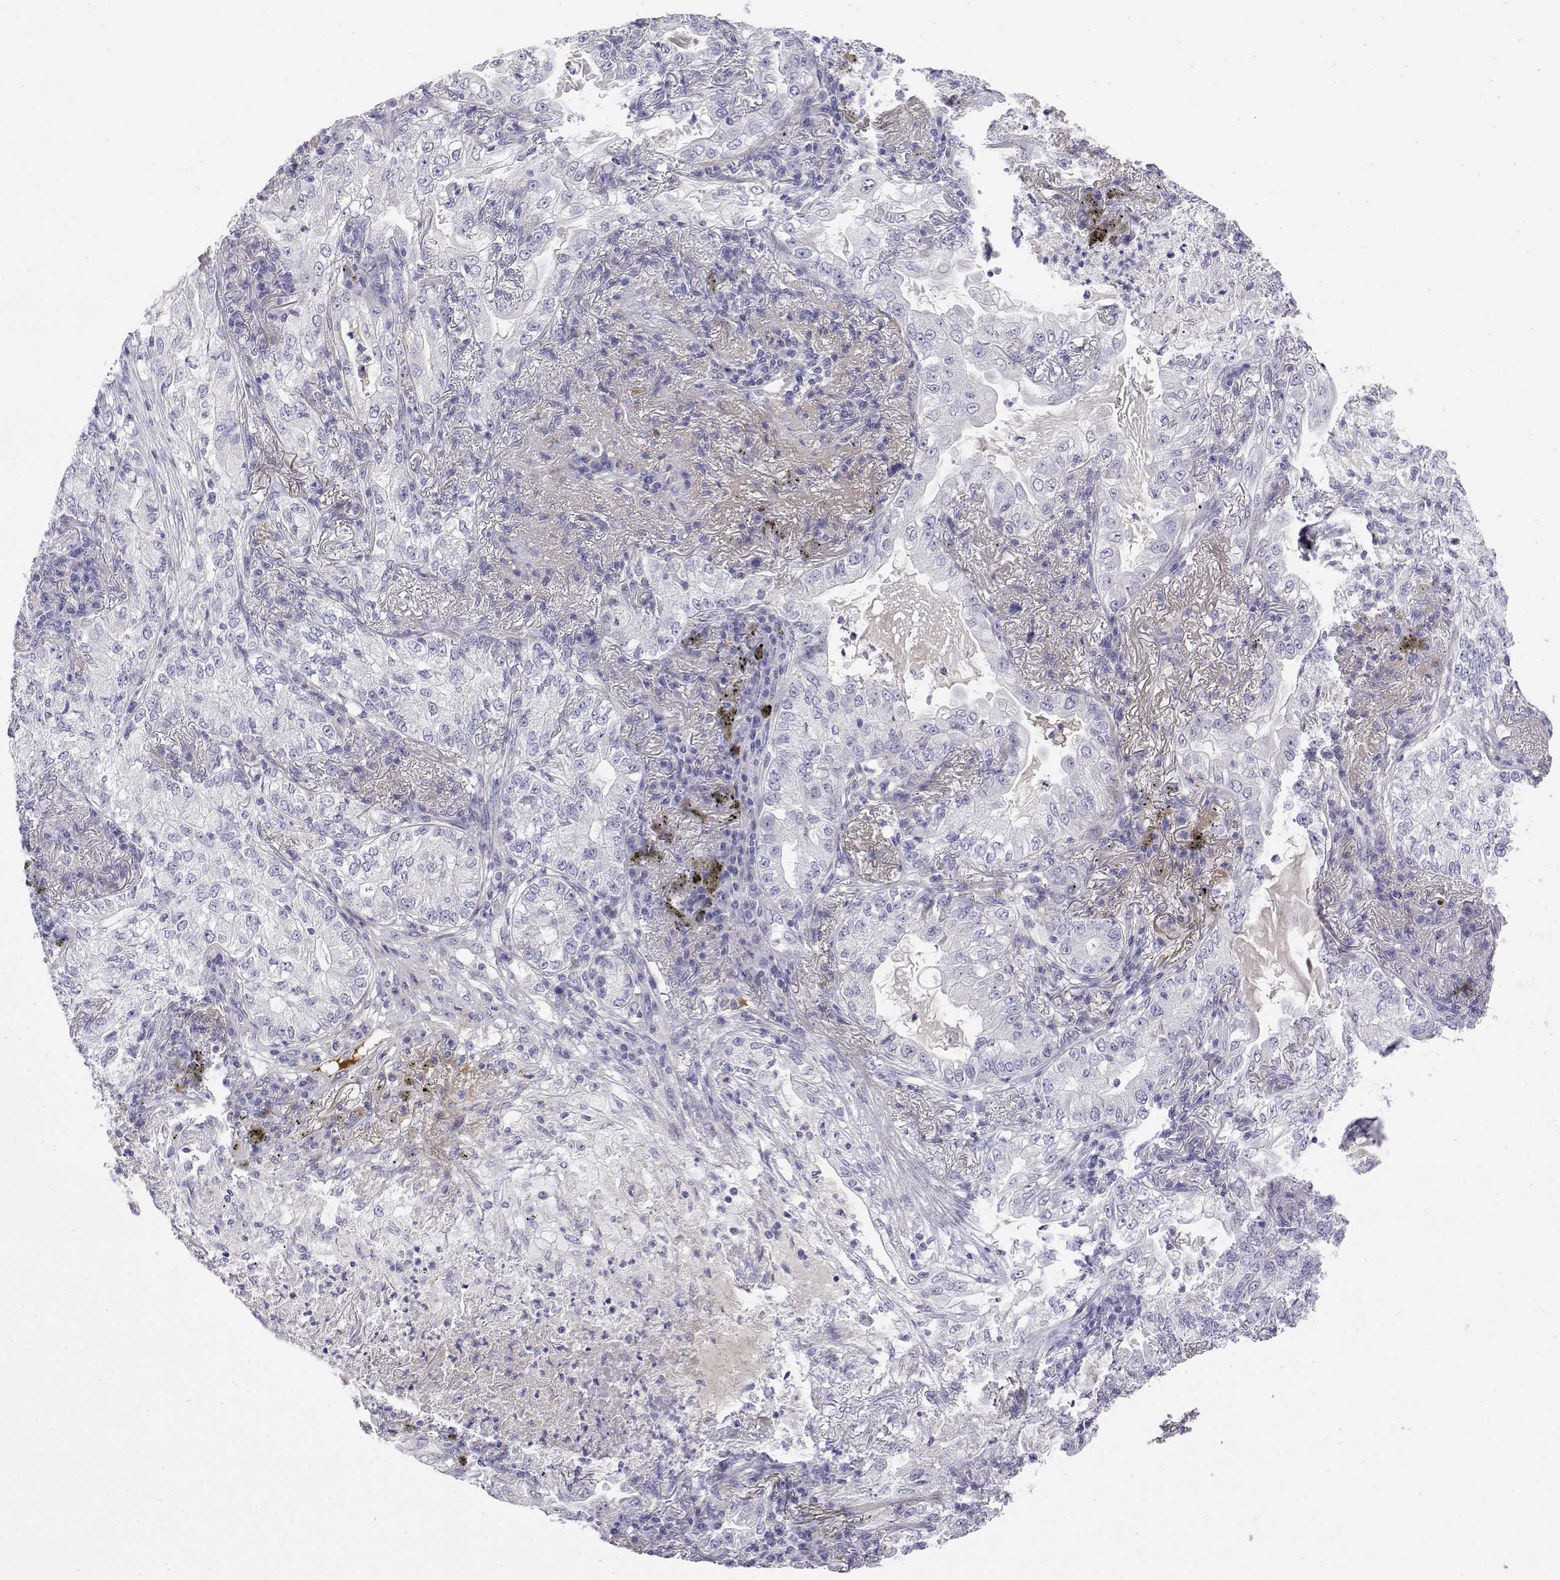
{"staining": {"intensity": "negative", "quantity": "none", "location": "none"}, "tissue": "lung cancer", "cell_type": "Tumor cells", "image_type": "cancer", "snomed": [{"axis": "morphology", "description": "Adenocarcinoma, NOS"}, {"axis": "topography", "description": "Lung"}], "caption": "Human lung cancer stained for a protein using immunohistochemistry (IHC) reveals no positivity in tumor cells.", "gene": "GGACT", "patient": {"sex": "female", "age": 73}}